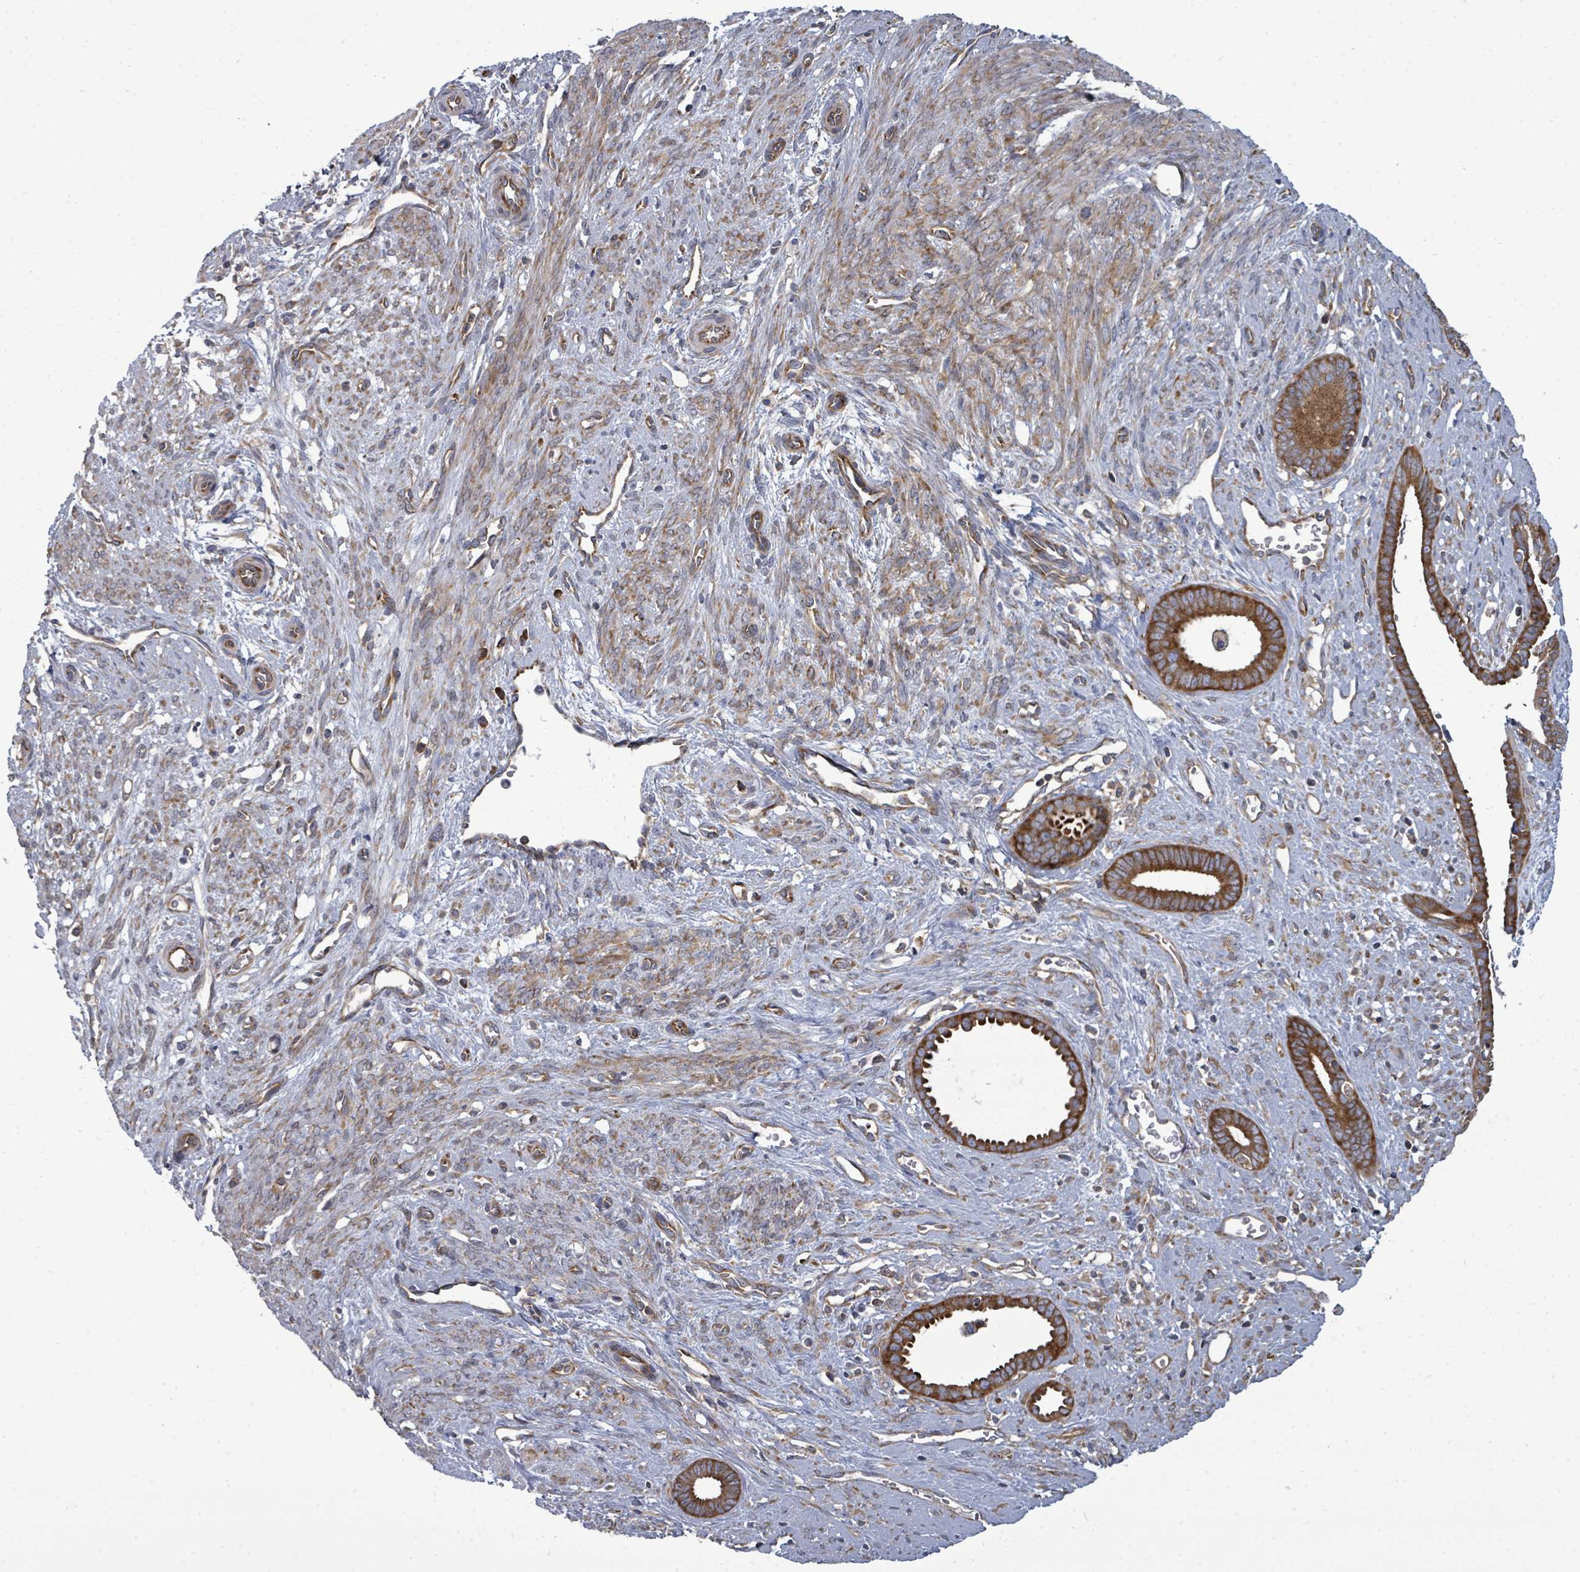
{"staining": {"intensity": "negative", "quantity": "none", "location": "none"}, "tissue": "endometrium", "cell_type": "Cells in endometrial stroma", "image_type": "normal", "snomed": [{"axis": "morphology", "description": "Normal tissue, NOS"}, {"axis": "topography", "description": "Endometrium"}], "caption": "A histopathology image of human endometrium is negative for staining in cells in endometrial stroma. Nuclei are stained in blue.", "gene": "EIF3CL", "patient": {"sex": "female", "age": 61}}